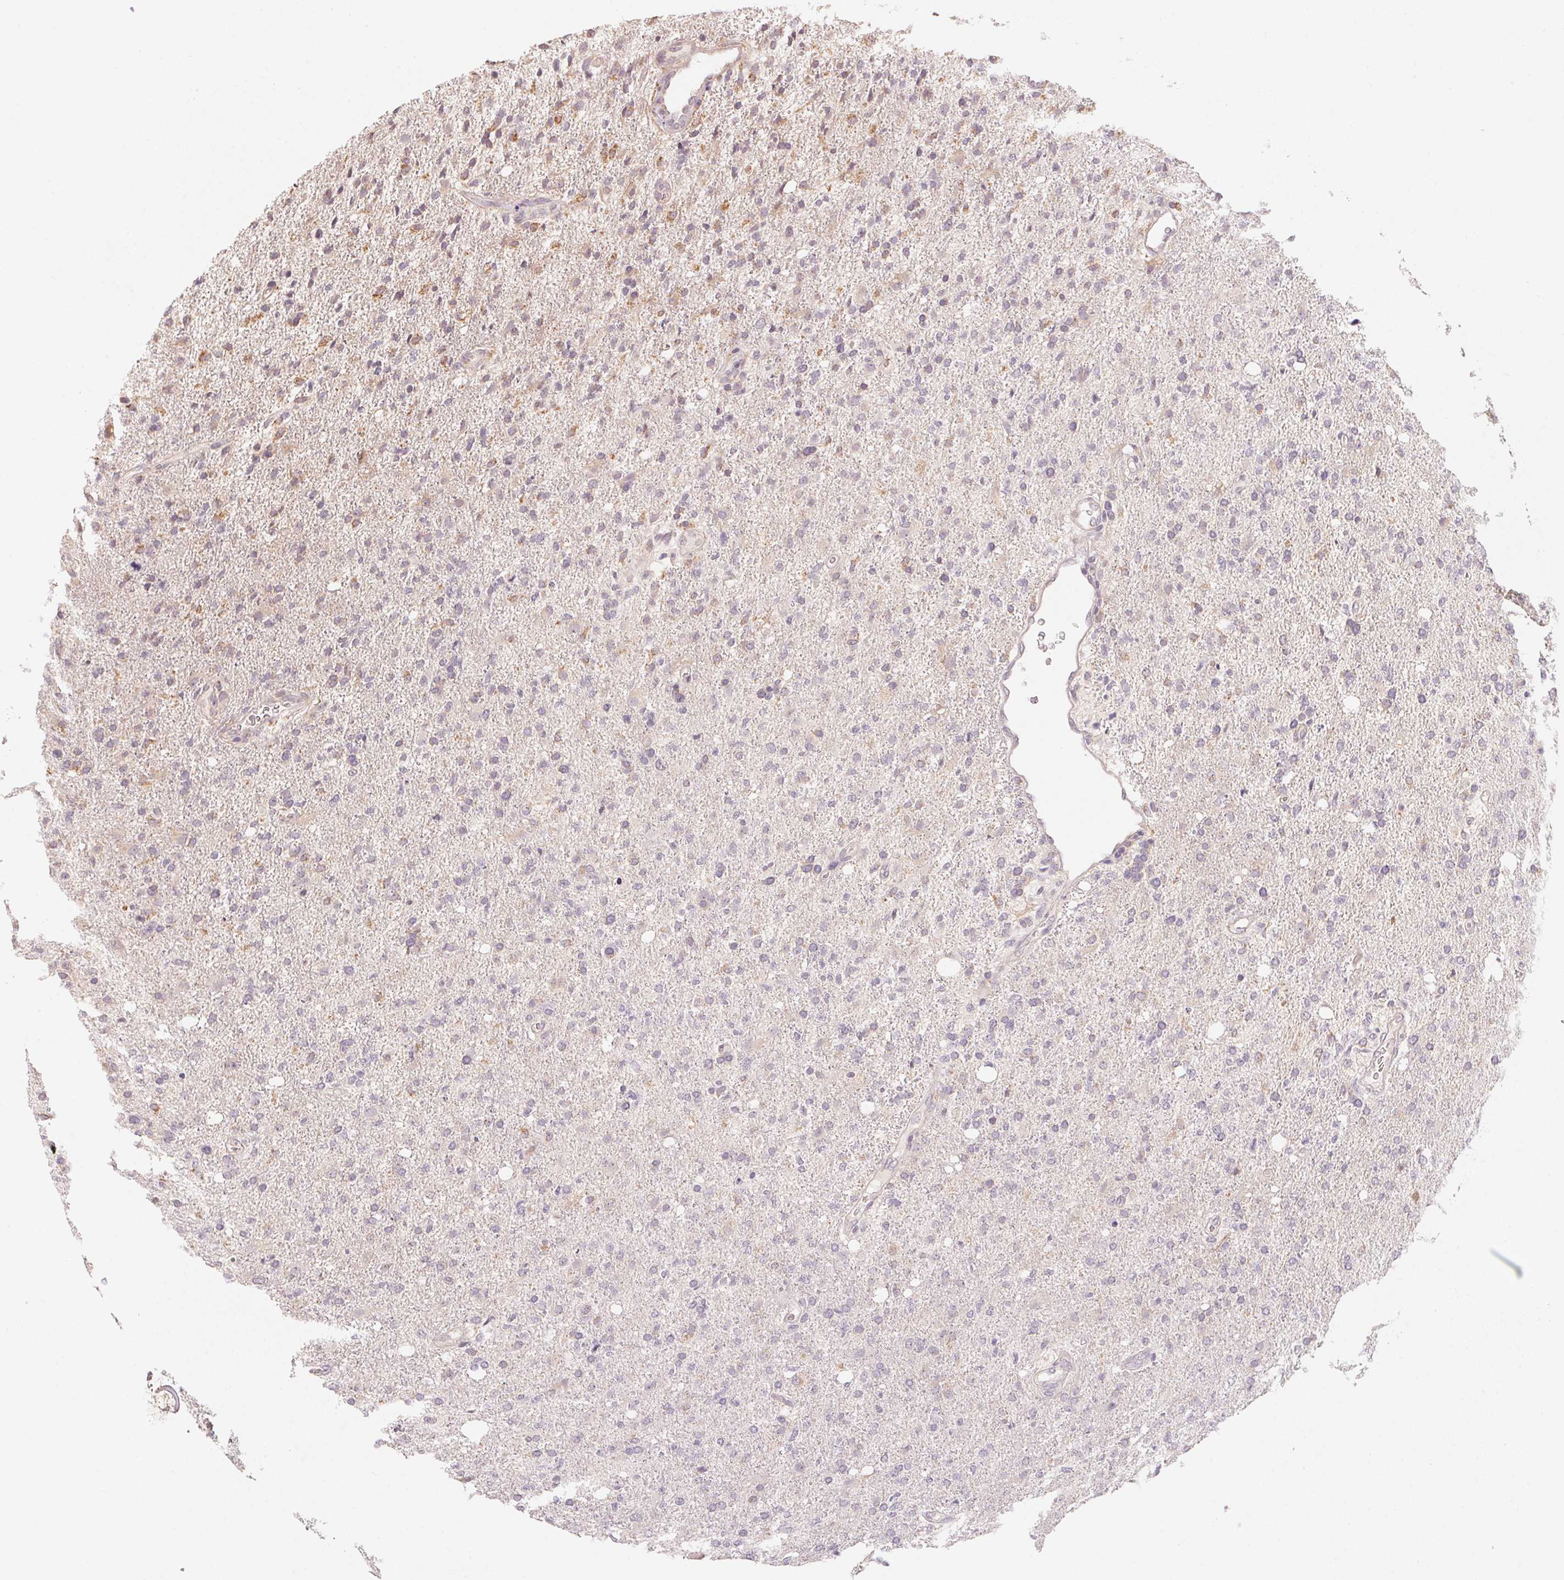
{"staining": {"intensity": "negative", "quantity": "none", "location": "none"}, "tissue": "glioma", "cell_type": "Tumor cells", "image_type": "cancer", "snomed": [{"axis": "morphology", "description": "Glioma, malignant, High grade"}, {"axis": "topography", "description": "Cerebral cortex"}], "caption": "Glioma stained for a protein using immunohistochemistry (IHC) demonstrates no staining tumor cells.", "gene": "ANKRD31", "patient": {"sex": "male", "age": 70}}